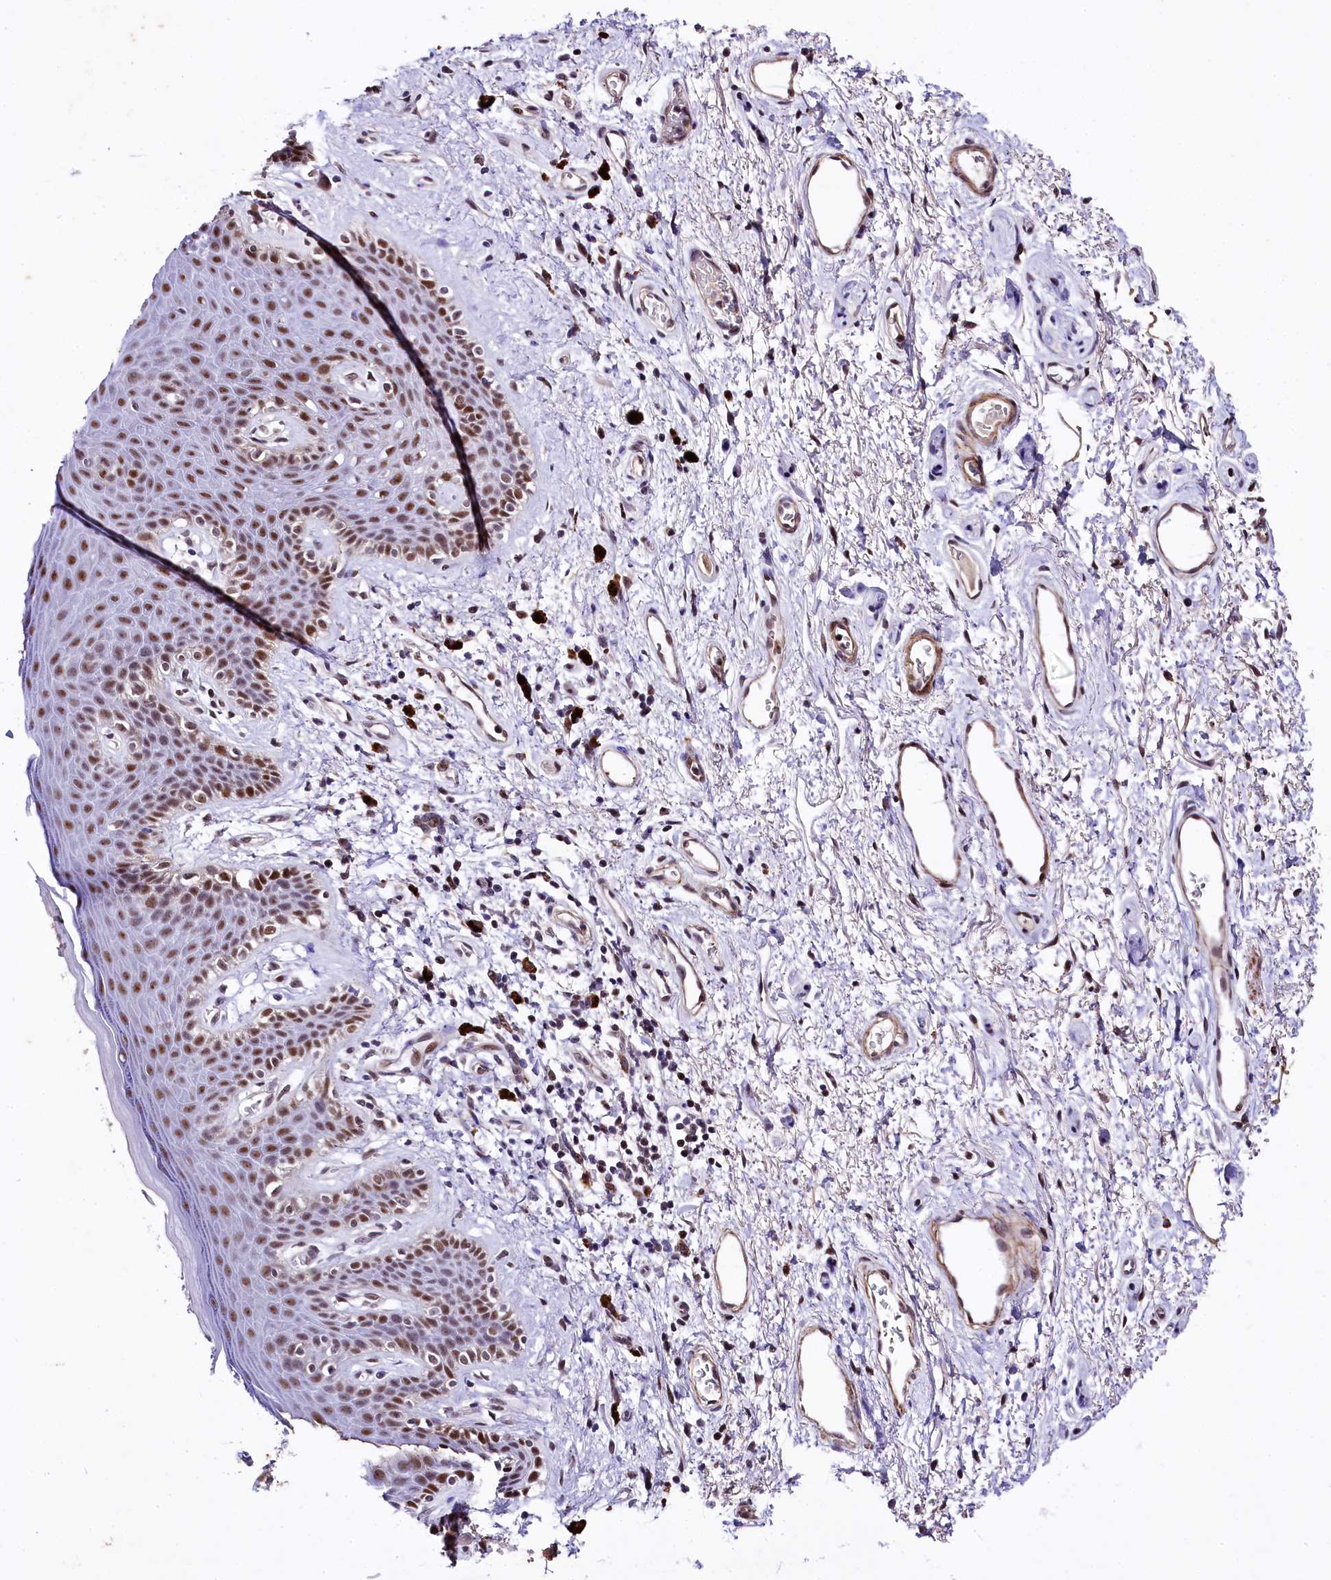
{"staining": {"intensity": "moderate", "quantity": ">75%", "location": "nuclear"}, "tissue": "skin", "cell_type": "Epidermal cells", "image_type": "normal", "snomed": [{"axis": "morphology", "description": "Normal tissue, NOS"}, {"axis": "topography", "description": "Anal"}], "caption": "The immunohistochemical stain labels moderate nuclear staining in epidermal cells of normal skin.", "gene": "SAMD10", "patient": {"sex": "female", "age": 46}}